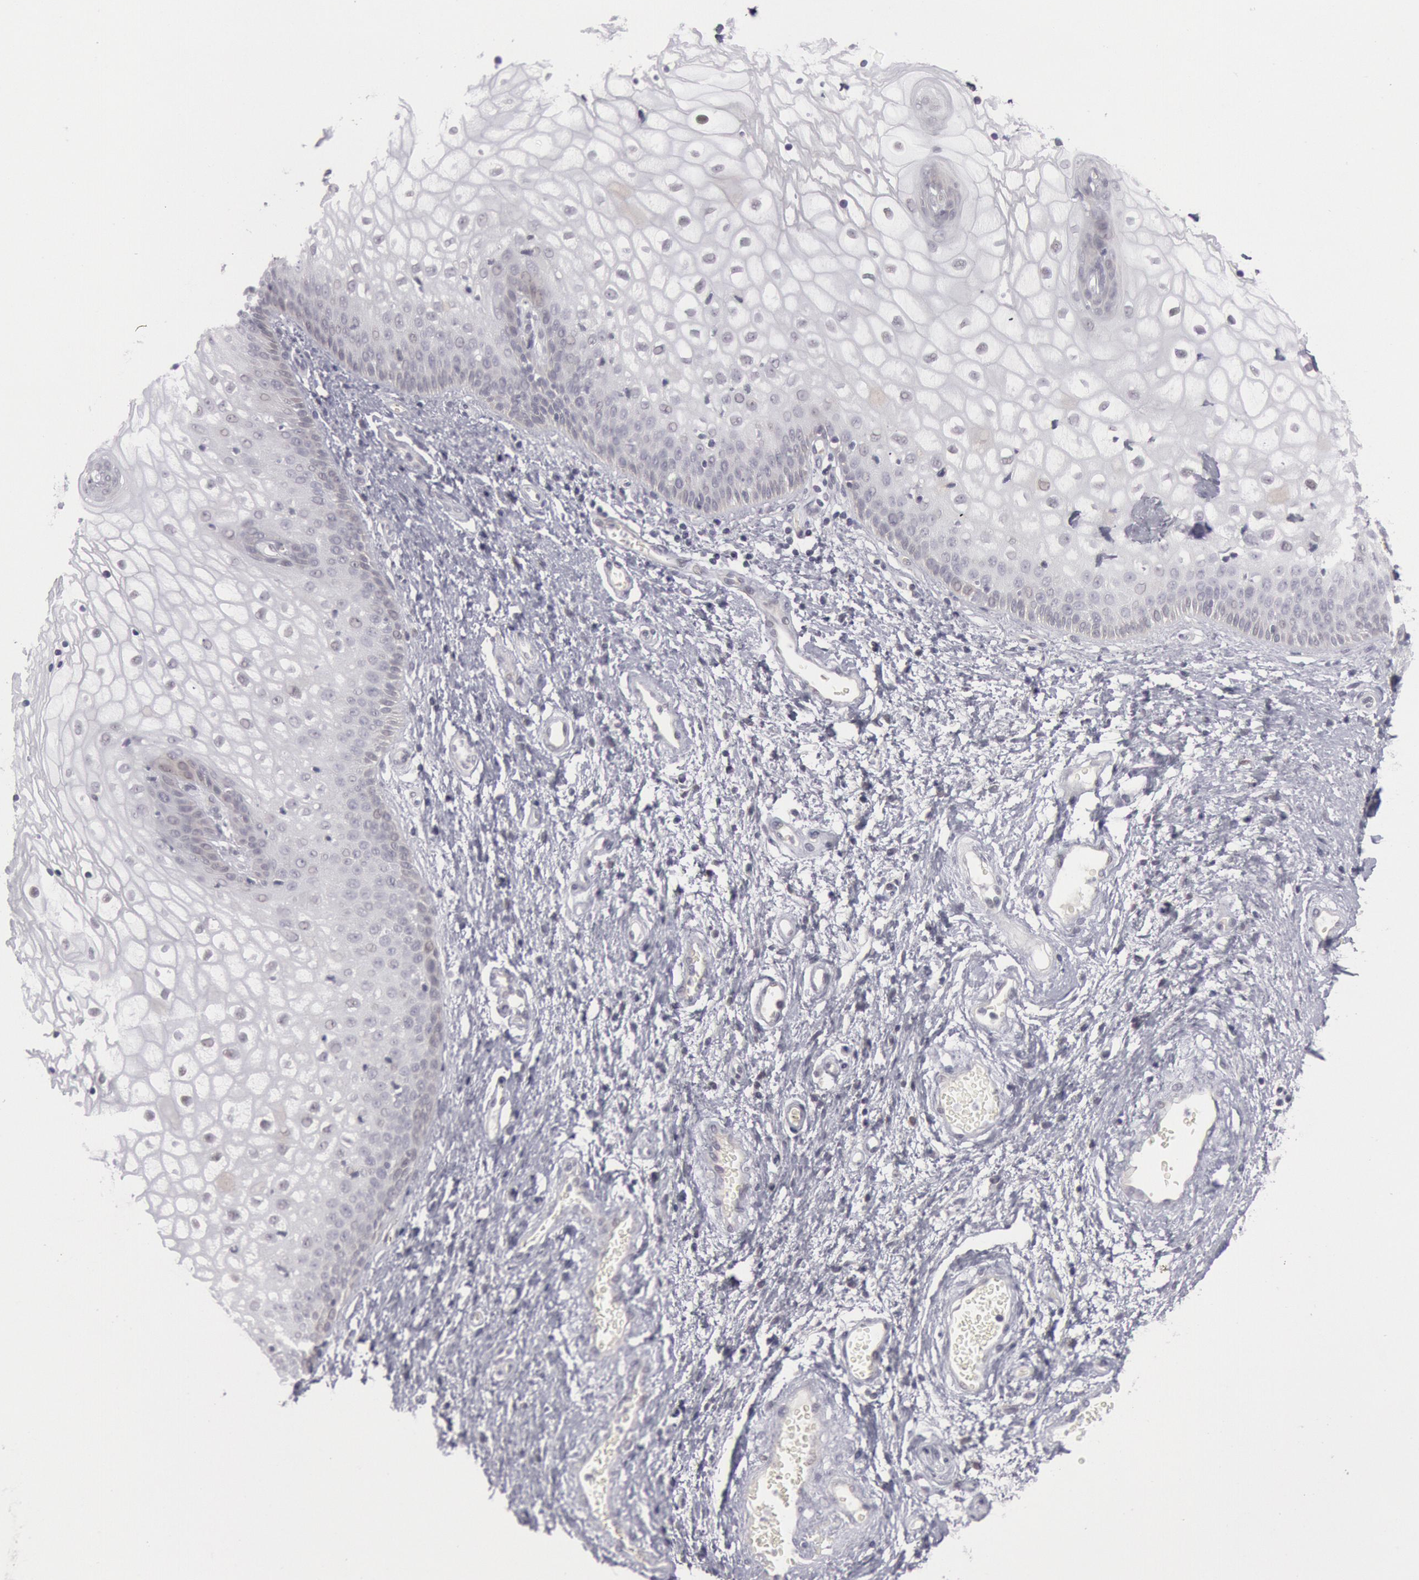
{"staining": {"intensity": "negative", "quantity": "none", "location": "none"}, "tissue": "vagina", "cell_type": "Squamous epithelial cells", "image_type": "normal", "snomed": [{"axis": "morphology", "description": "Normal tissue, NOS"}, {"axis": "topography", "description": "Vagina"}], "caption": "The micrograph shows no staining of squamous epithelial cells in unremarkable vagina.", "gene": "JOSD1", "patient": {"sex": "female", "age": 34}}